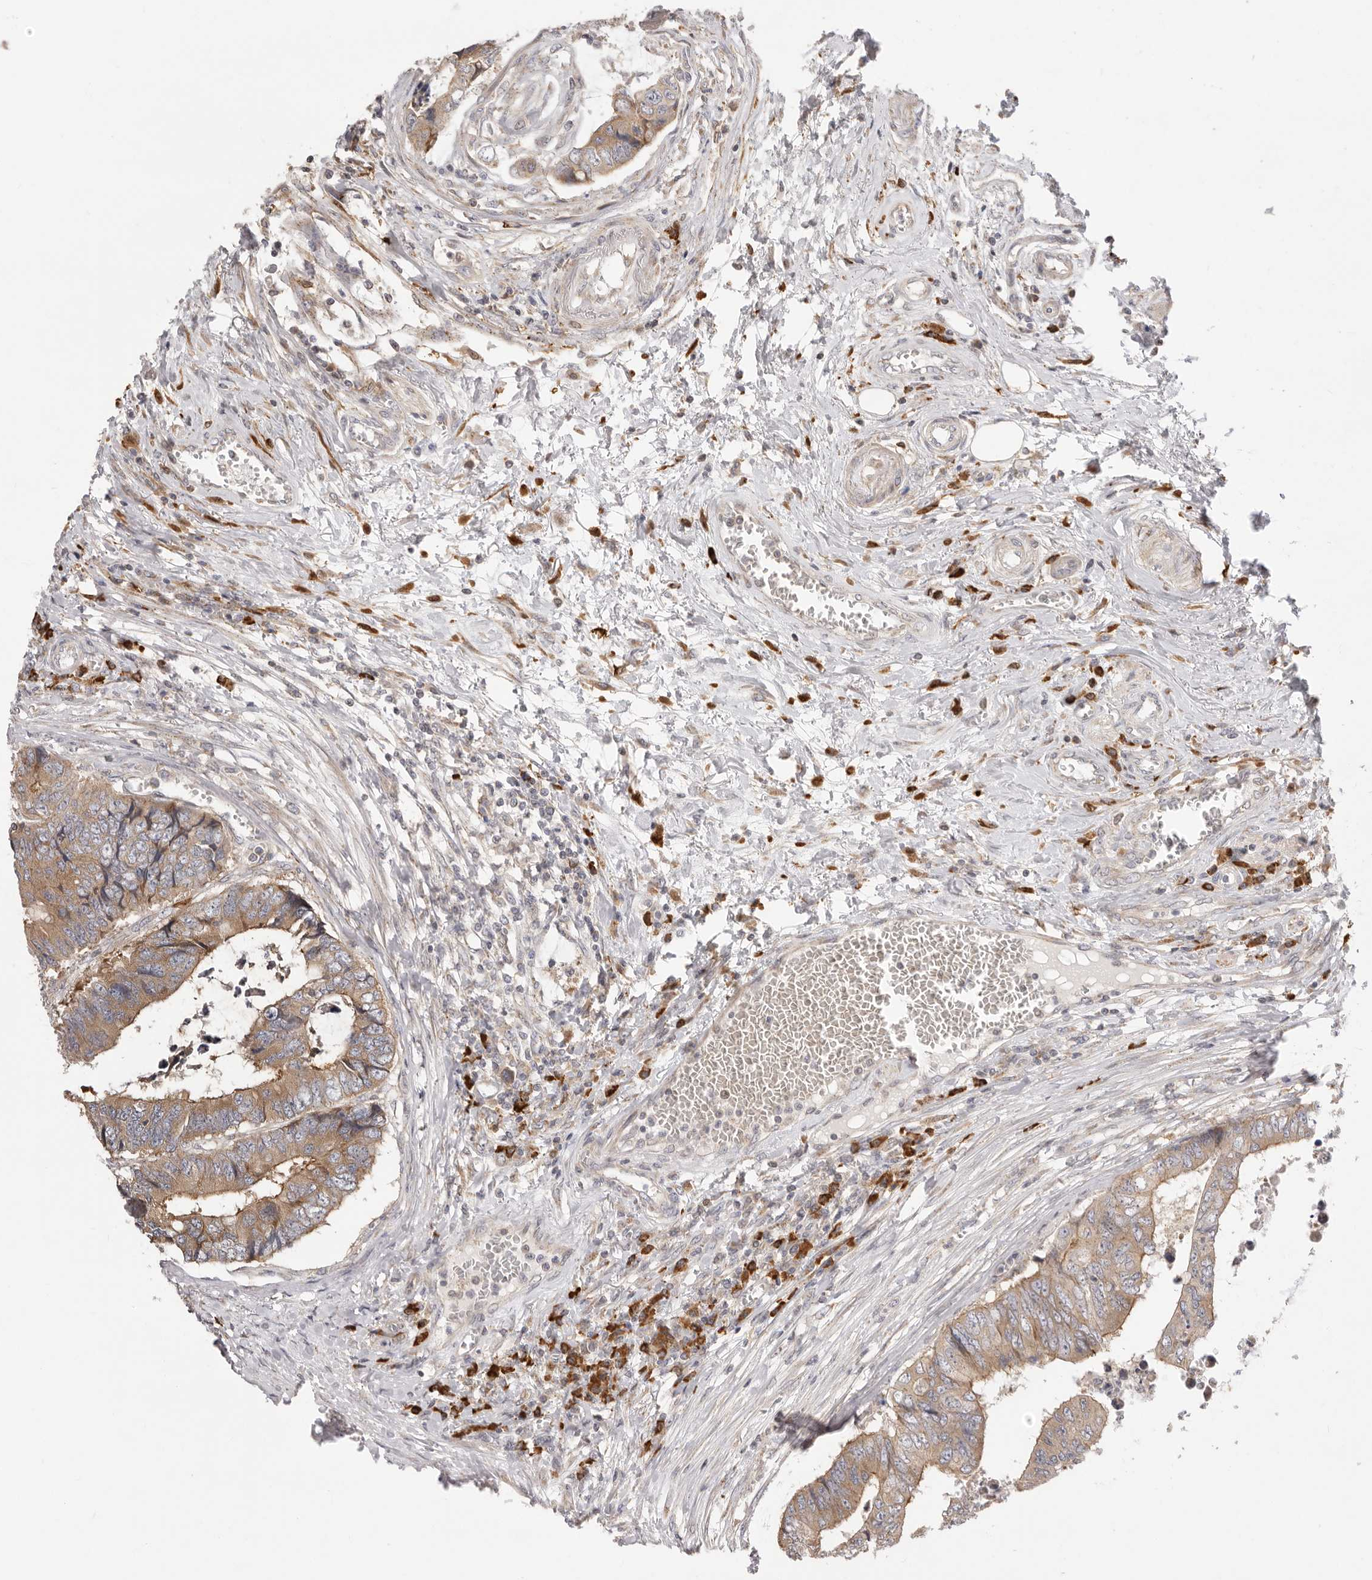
{"staining": {"intensity": "moderate", "quantity": ">75%", "location": "cytoplasmic/membranous"}, "tissue": "colorectal cancer", "cell_type": "Tumor cells", "image_type": "cancer", "snomed": [{"axis": "morphology", "description": "Adenocarcinoma, NOS"}, {"axis": "topography", "description": "Rectum"}], "caption": "DAB (3,3'-diaminobenzidine) immunohistochemical staining of adenocarcinoma (colorectal) reveals moderate cytoplasmic/membranous protein expression in approximately >75% of tumor cells. (DAB IHC, brown staining for protein, blue staining for nuclei).", "gene": "USH1C", "patient": {"sex": "male", "age": 84}}